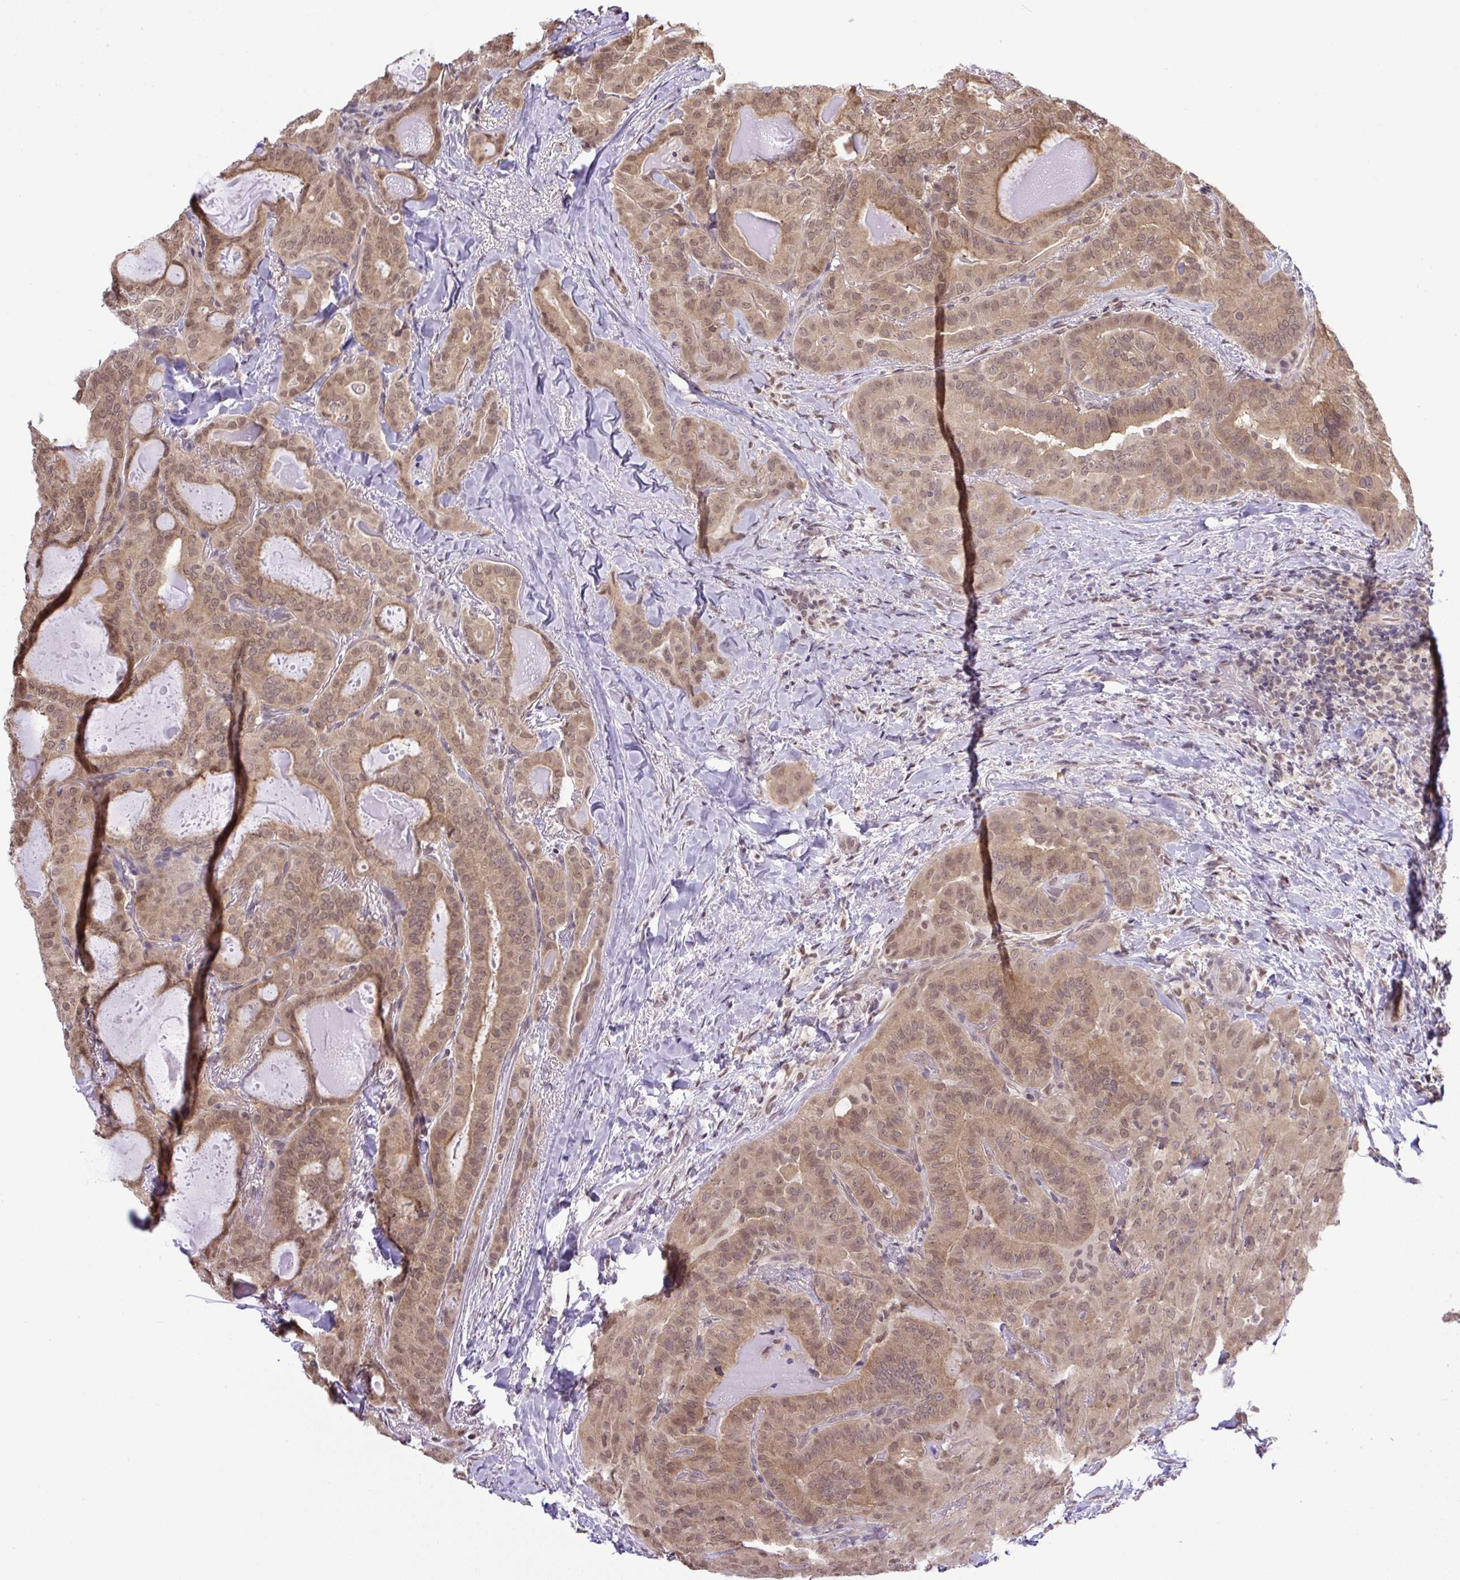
{"staining": {"intensity": "moderate", "quantity": ">75%", "location": "cytoplasmic/membranous,nuclear"}, "tissue": "thyroid cancer", "cell_type": "Tumor cells", "image_type": "cancer", "snomed": [{"axis": "morphology", "description": "Papillary adenocarcinoma, NOS"}, {"axis": "topography", "description": "Thyroid gland"}], "caption": "Immunohistochemical staining of papillary adenocarcinoma (thyroid) reveals medium levels of moderate cytoplasmic/membranous and nuclear staining in approximately >75% of tumor cells. (DAB IHC with brightfield microscopy, high magnification).", "gene": "SGTA", "patient": {"sex": "female", "age": 68}}